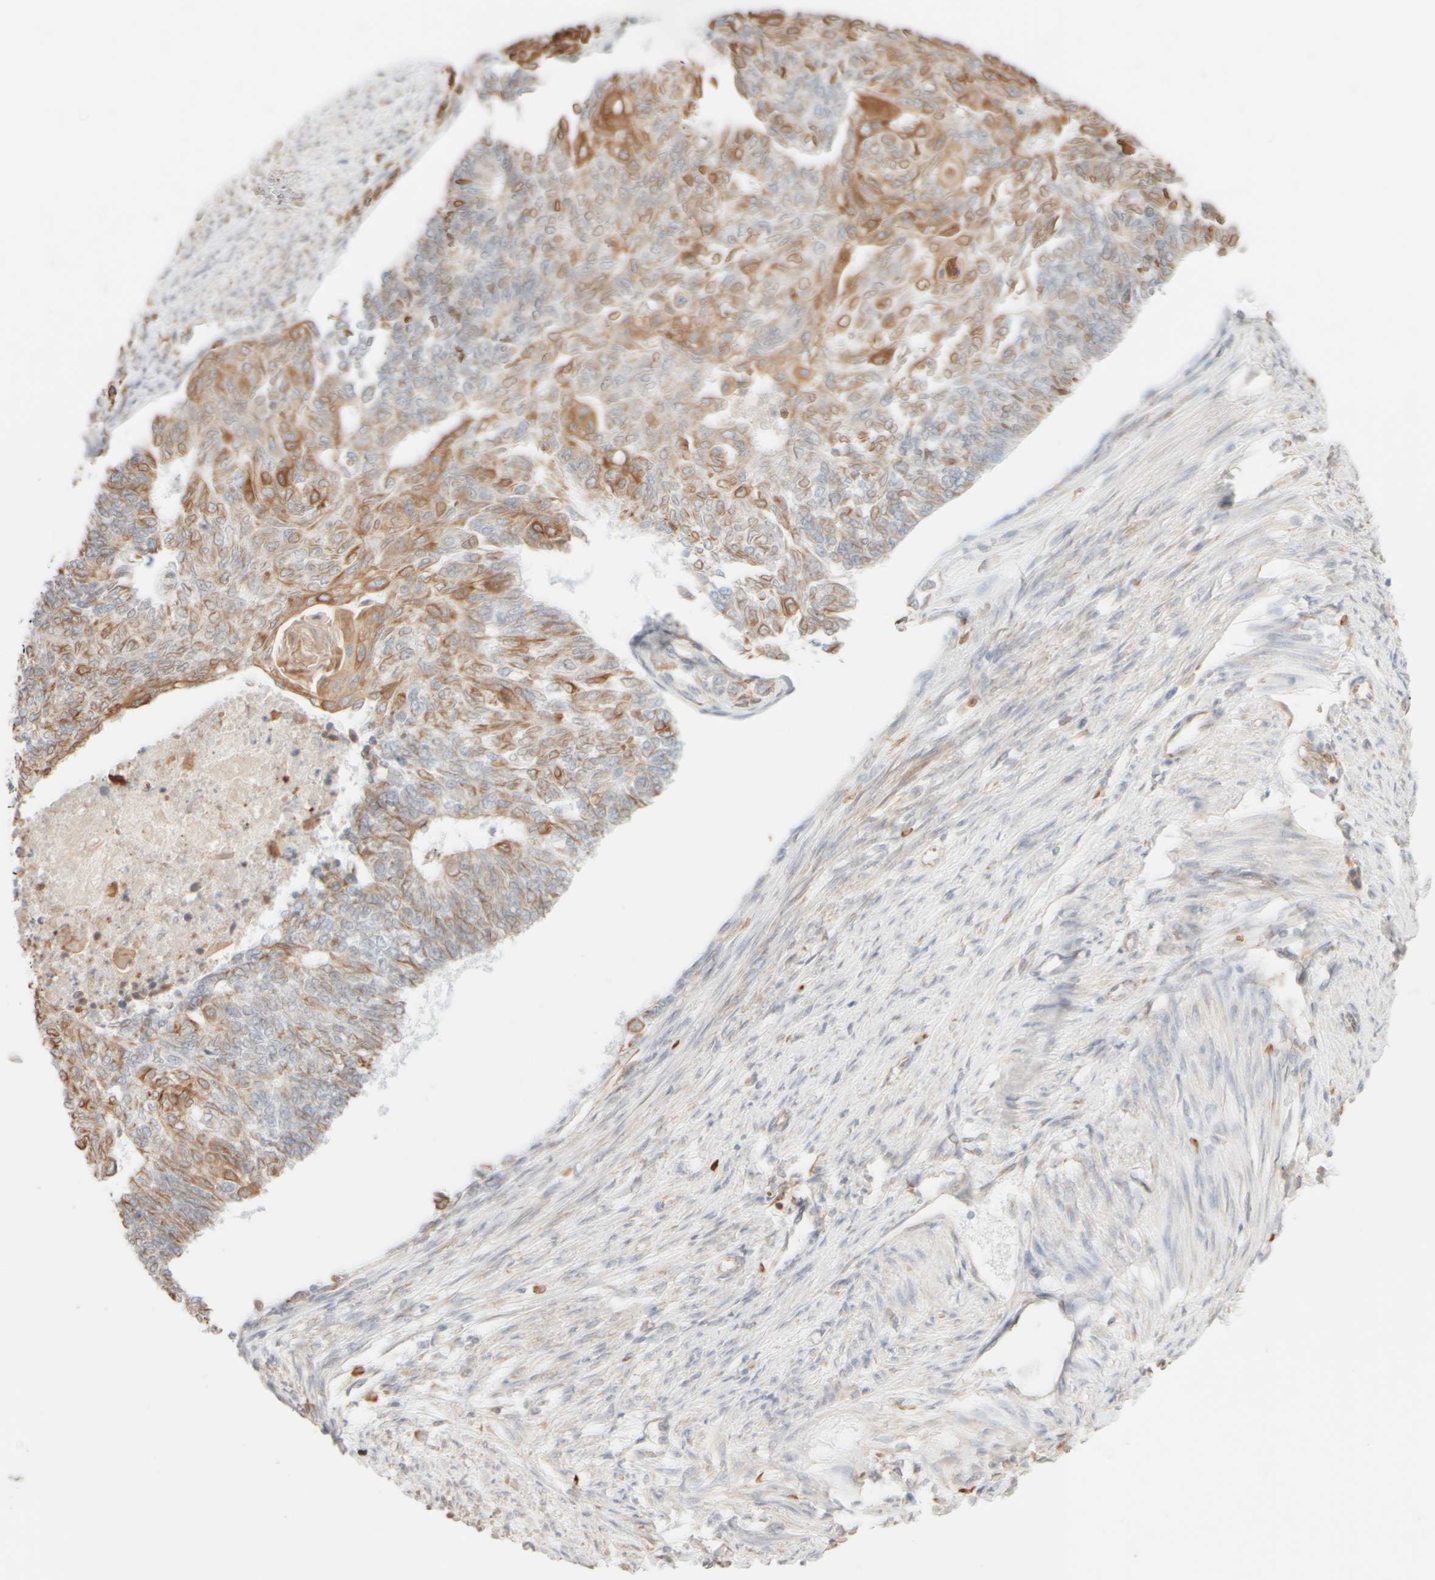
{"staining": {"intensity": "moderate", "quantity": "25%-75%", "location": "cytoplasmic/membranous"}, "tissue": "endometrial cancer", "cell_type": "Tumor cells", "image_type": "cancer", "snomed": [{"axis": "morphology", "description": "Adenocarcinoma, NOS"}, {"axis": "topography", "description": "Endometrium"}], "caption": "DAB immunohistochemical staining of endometrial adenocarcinoma demonstrates moderate cytoplasmic/membranous protein expression in about 25%-75% of tumor cells.", "gene": "KRT15", "patient": {"sex": "female", "age": 32}}